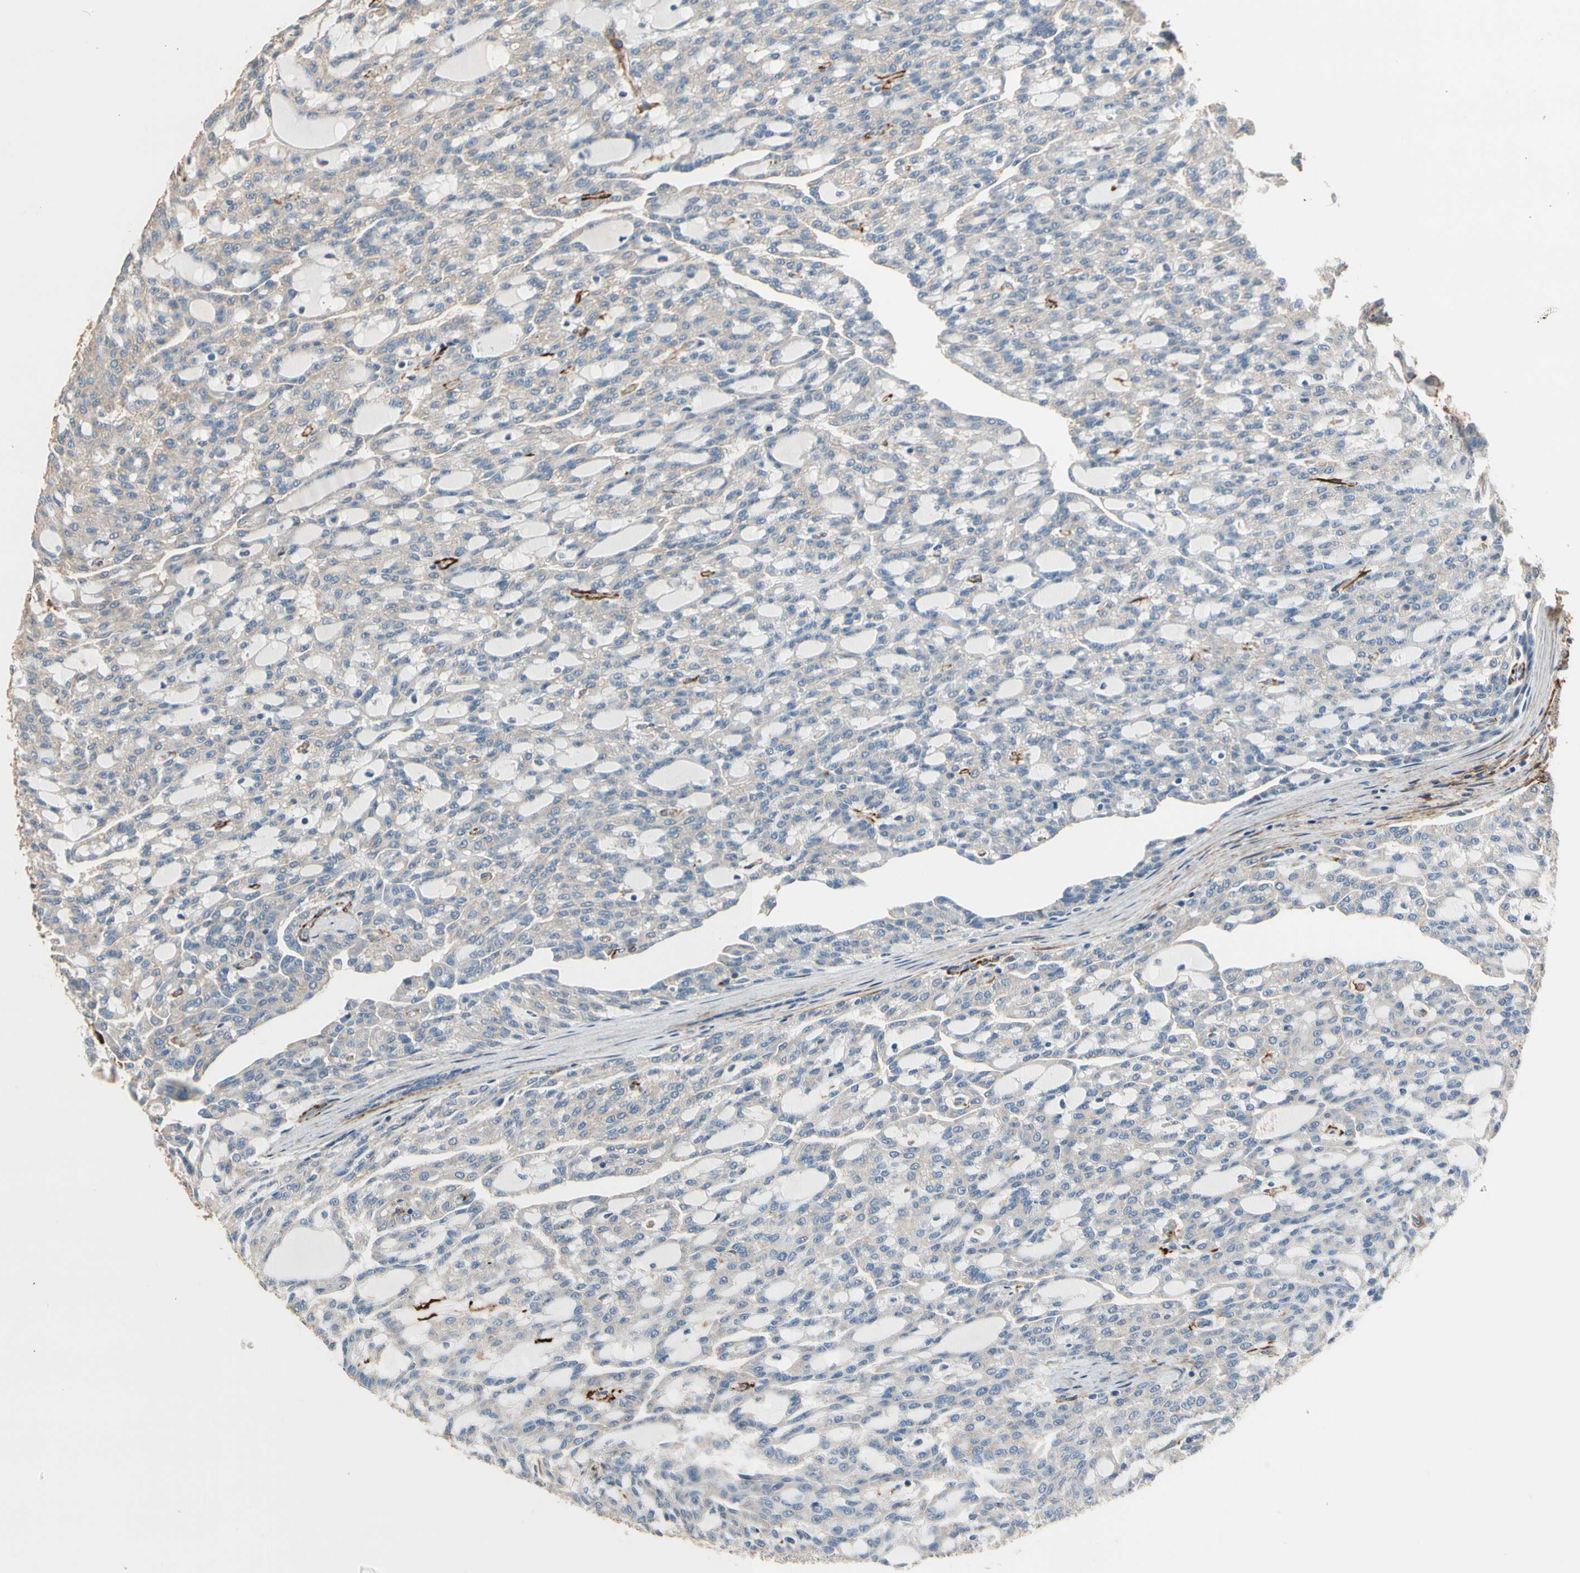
{"staining": {"intensity": "weak", "quantity": ">75%", "location": "cytoplasmic/membranous"}, "tissue": "renal cancer", "cell_type": "Tumor cells", "image_type": "cancer", "snomed": [{"axis": "morphology", "description": "Adenocarcinoma, NOS"}, {"axis": "topography", "description": "Kidney"}], "caption": "Immunohistochemistry (DAB) staining of human adenocarcinoma (renal) shows weak cytoplasmic/membranous protein positivity in about >75% of tumor cells.", "gene": "SUSD2", "patient": {"sex": "male", "age": 63}}